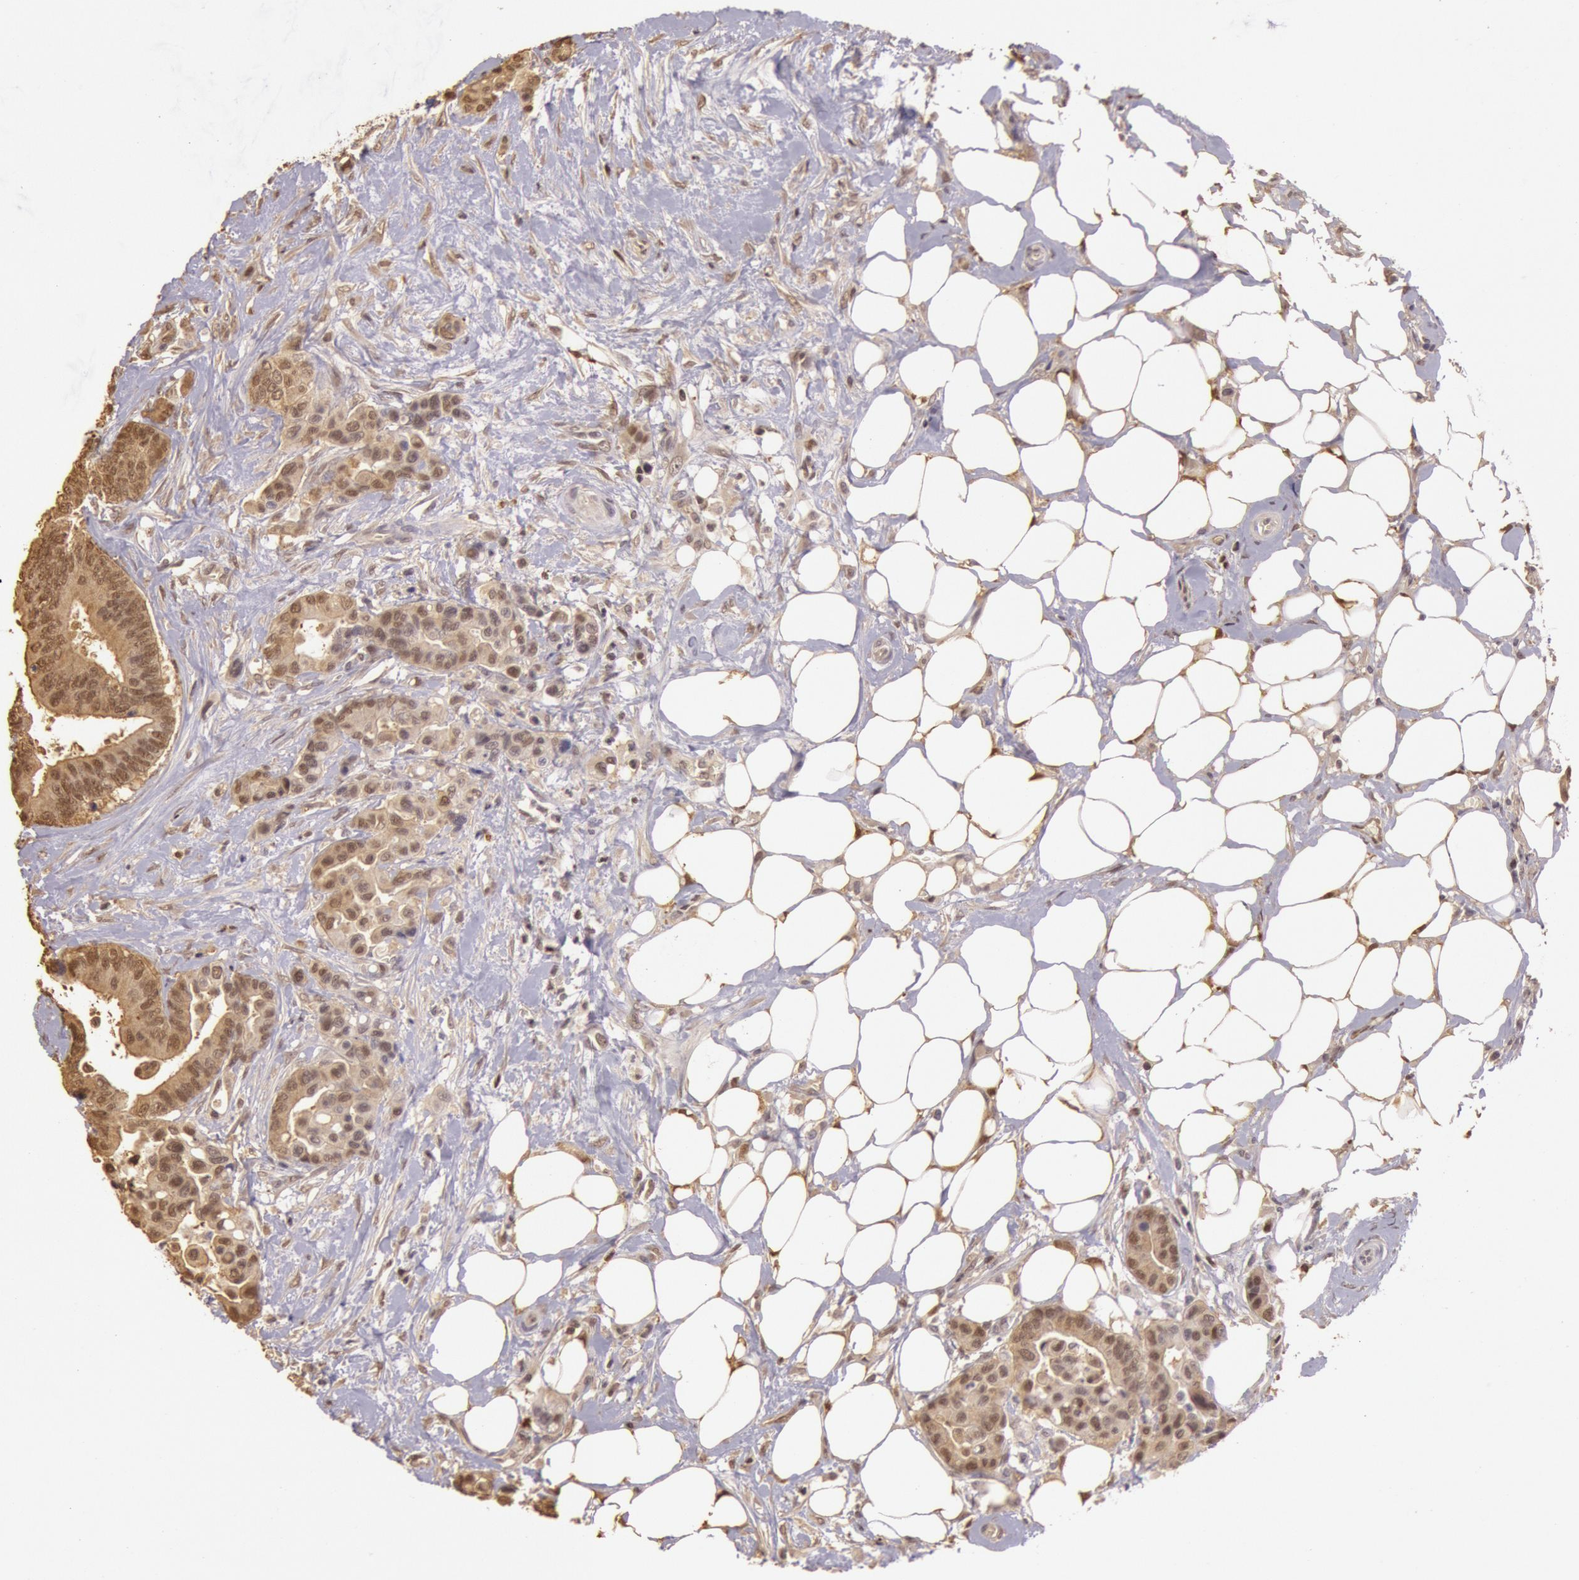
{"staining": {"intensity": "weak", "quantity": ">75%", "location": "cytoplasmic/membranous,nuclear"}, "tissue": "colorectal cancer", "cell_type": "Tumor cells", "image_type": "cancer", "snomed": [{"axis": "morphology", "description": "Adenocarcinoma, NOS"}, {"axis": "topography", "description": "Colon"}], "caption": "Immunohistochemical staining of human colorectal cancer exhibits weak cytoplasmic/membranous and nuclear protein staining in about >75% of tumor cells.", "gene": "SOD1", "patient": {"sex": "male", "age": 82}}